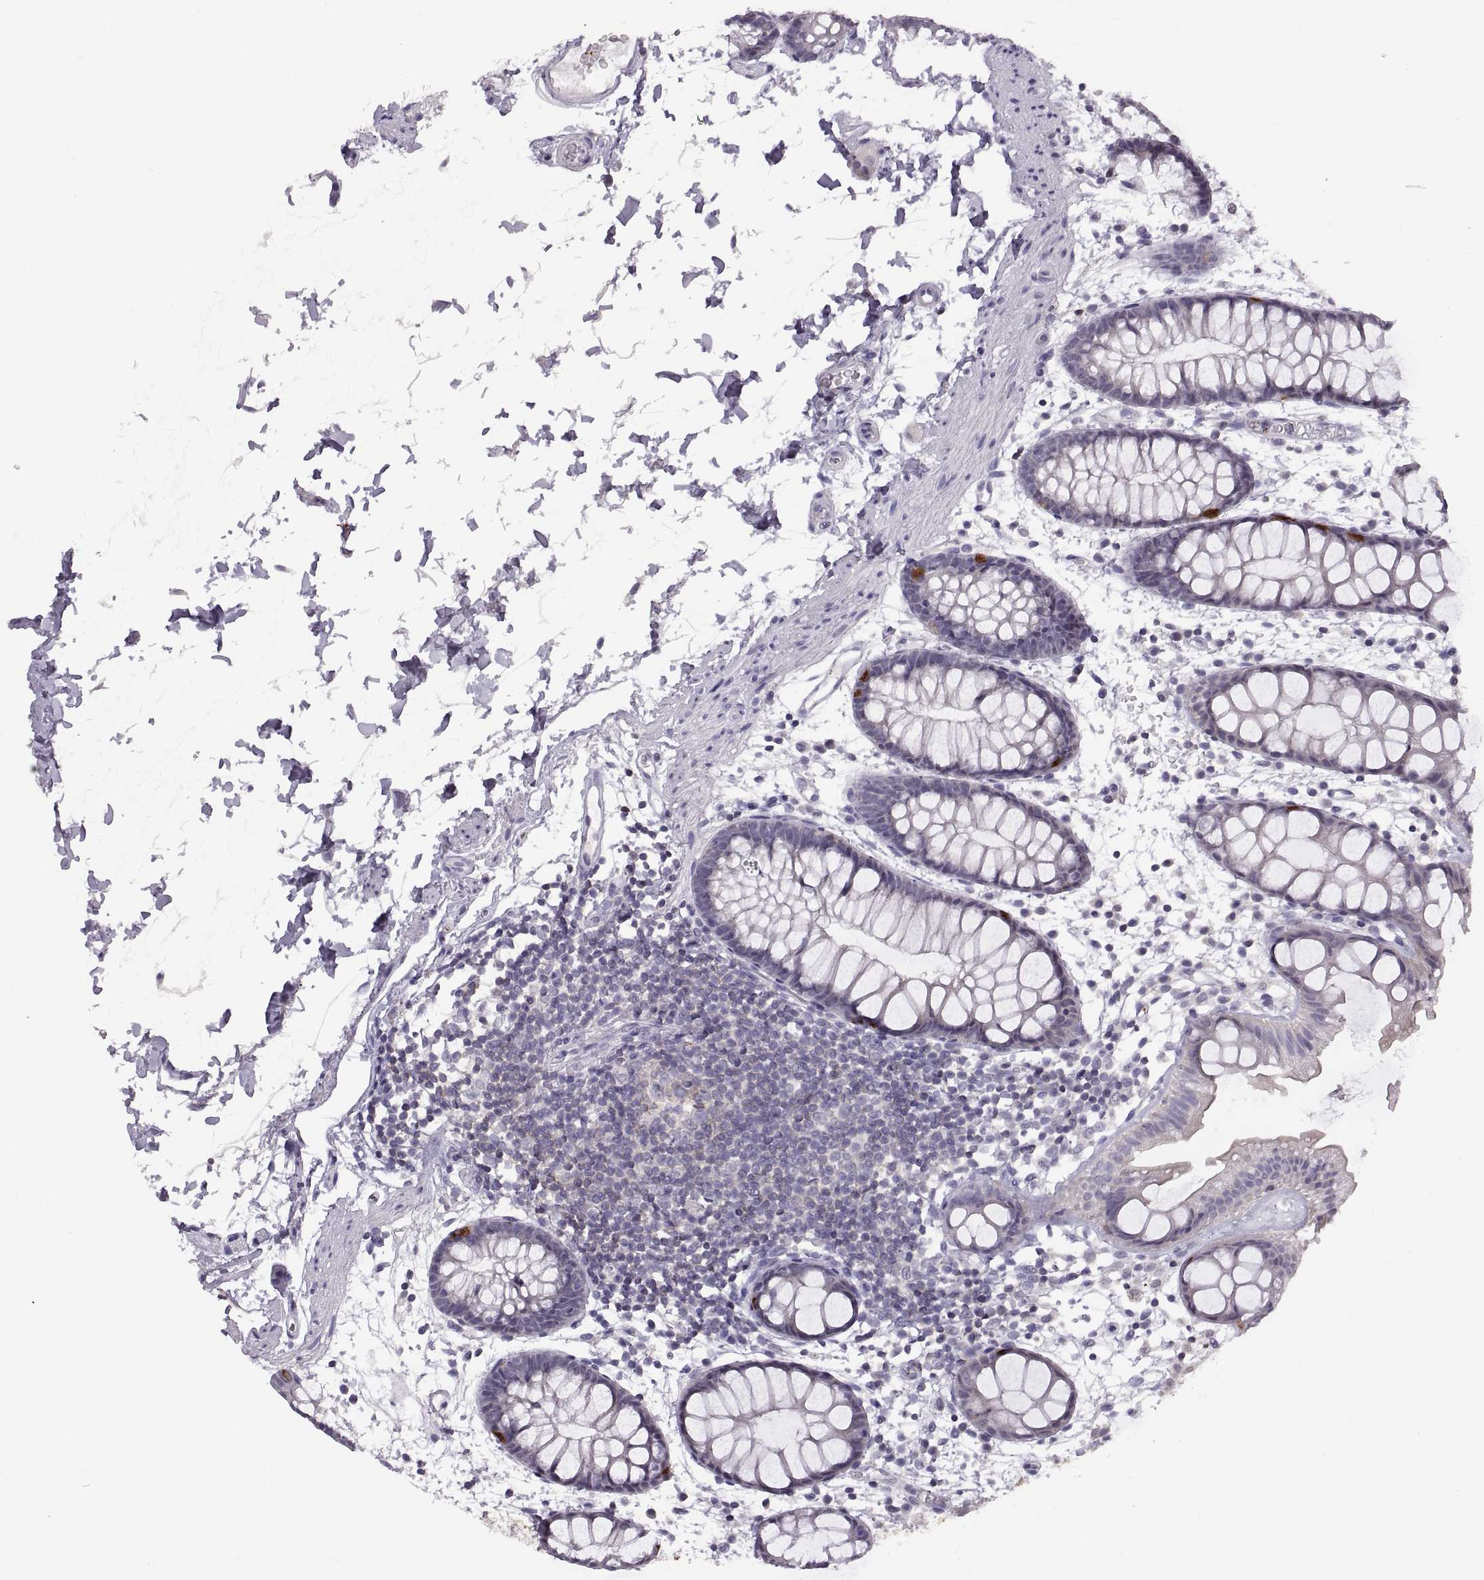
{"staining": {"intensity": "moderate", "quantity": "<25%", "location": "cytoplasmic/membranous"}, "tissue": "rectum", "cell_type": "Glandular cells", "image_type": "normal", "snomed": [{"axis": "morphology", "description": "Normal tissue, NOS"}, {"axis": "topography", "description": "Rectum"}], "caption": "About <25% of glandular cells in benign human rectum display moderate cytoplasmic/membranous protein expression as visualized by brown immunohistochemical staining.", "gene": "TTC21A", "patient": {"sex": "male", "age": 57}}